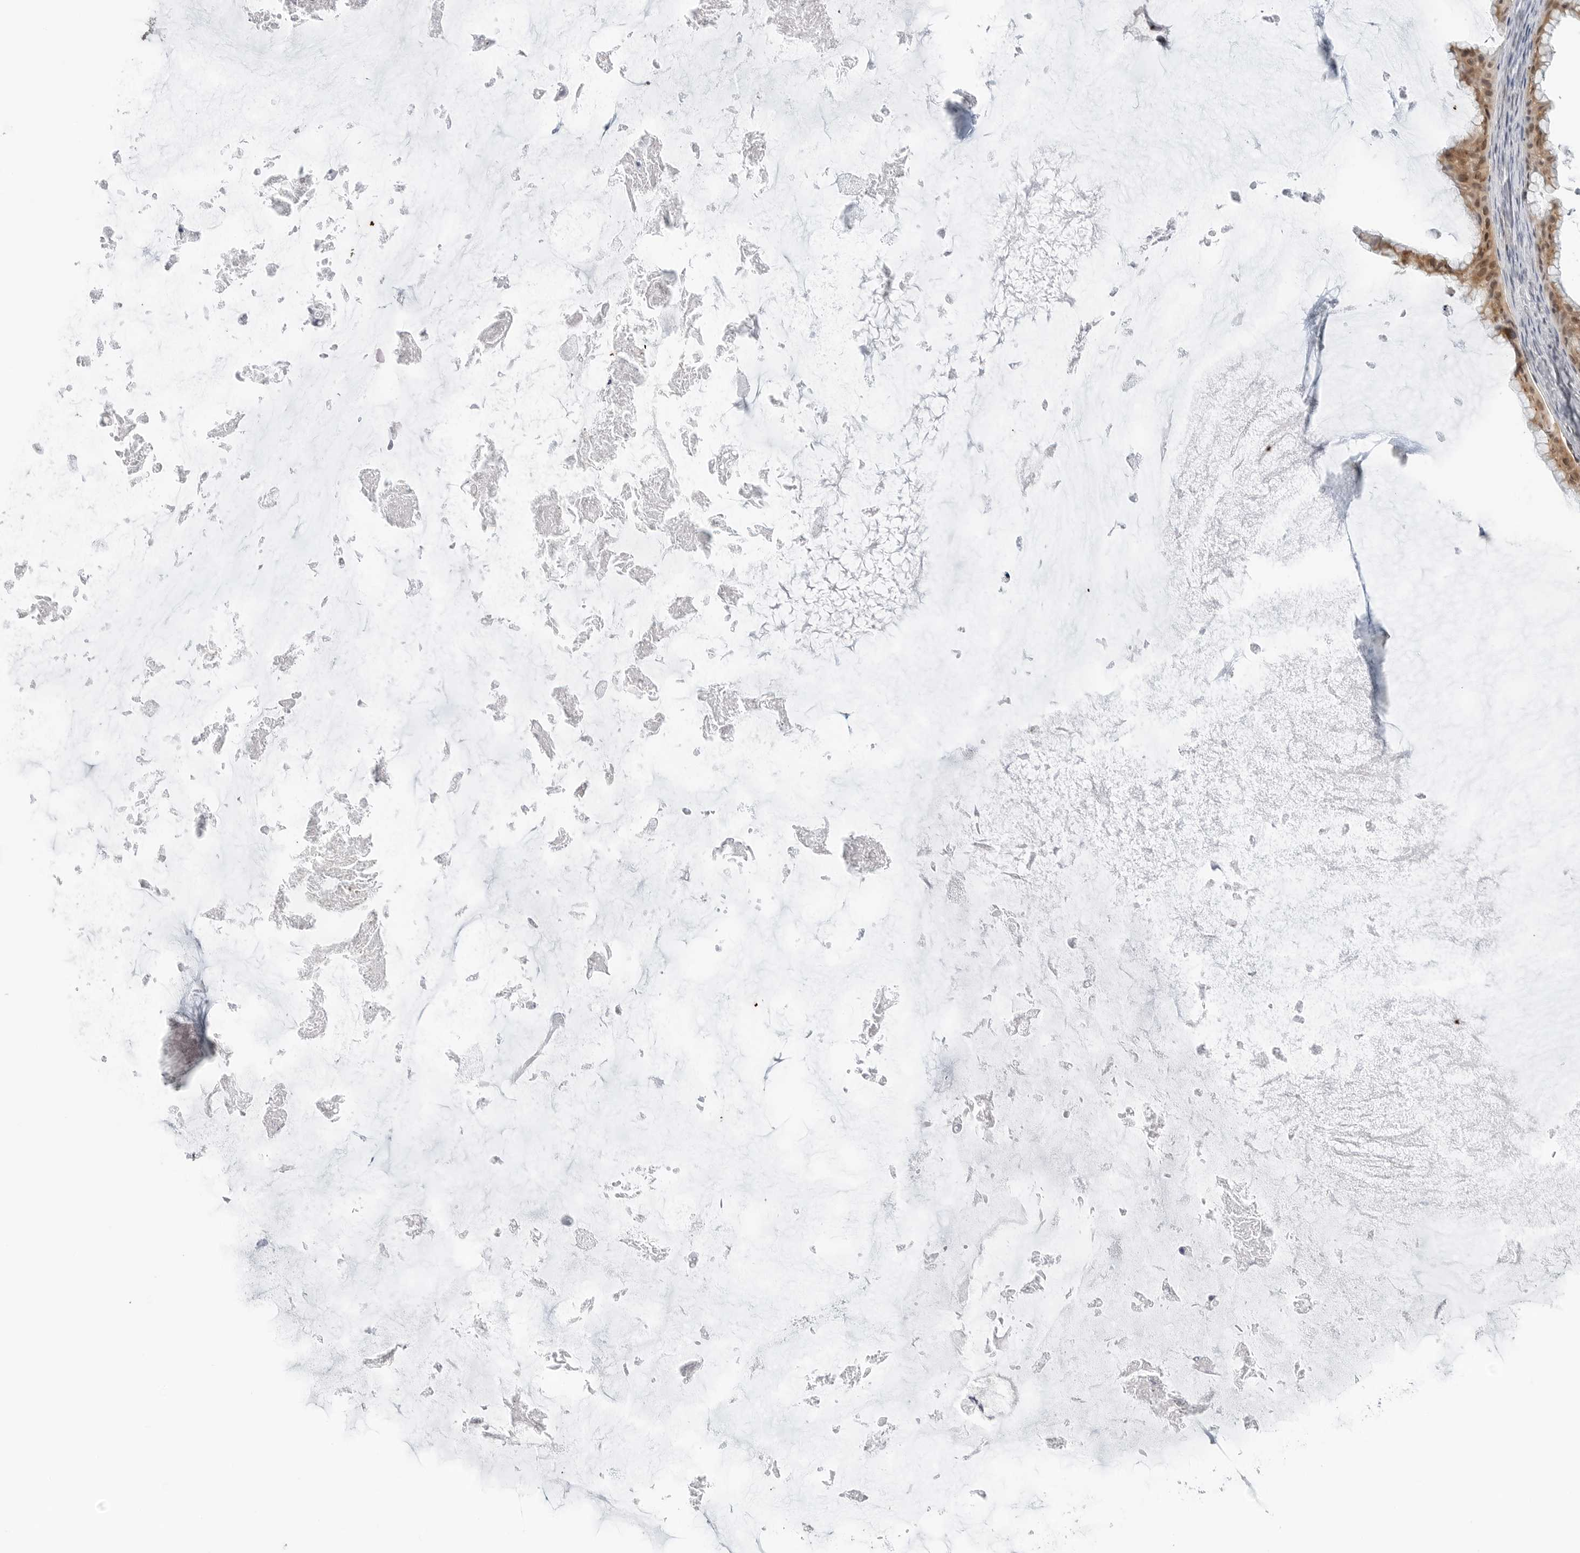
{"staining": {"intensity": "moderate", "quantity": ">75%", "location": "cytoplasmic/membranous,nuclear"}, "tissue": "ovarian cancer", "cell_type": "Tumor cells", "image_type": "cancer", "snomed": [{"axis": "morphology", "description": "Cystadenocarcinoma, mucinous, NOS"}, {"axis": "topography", "description": "Ovary"}], "caption": "Protein expression analysis of human ovarian cancer (mucinous cystadenocarcinoma) reveals moderate cytoplasmic/membranous and nuclear positivity in approximately >75% of tumor cells.", "gene": "MAP2K5", "patient": {"sex": "female", "age": 61}}